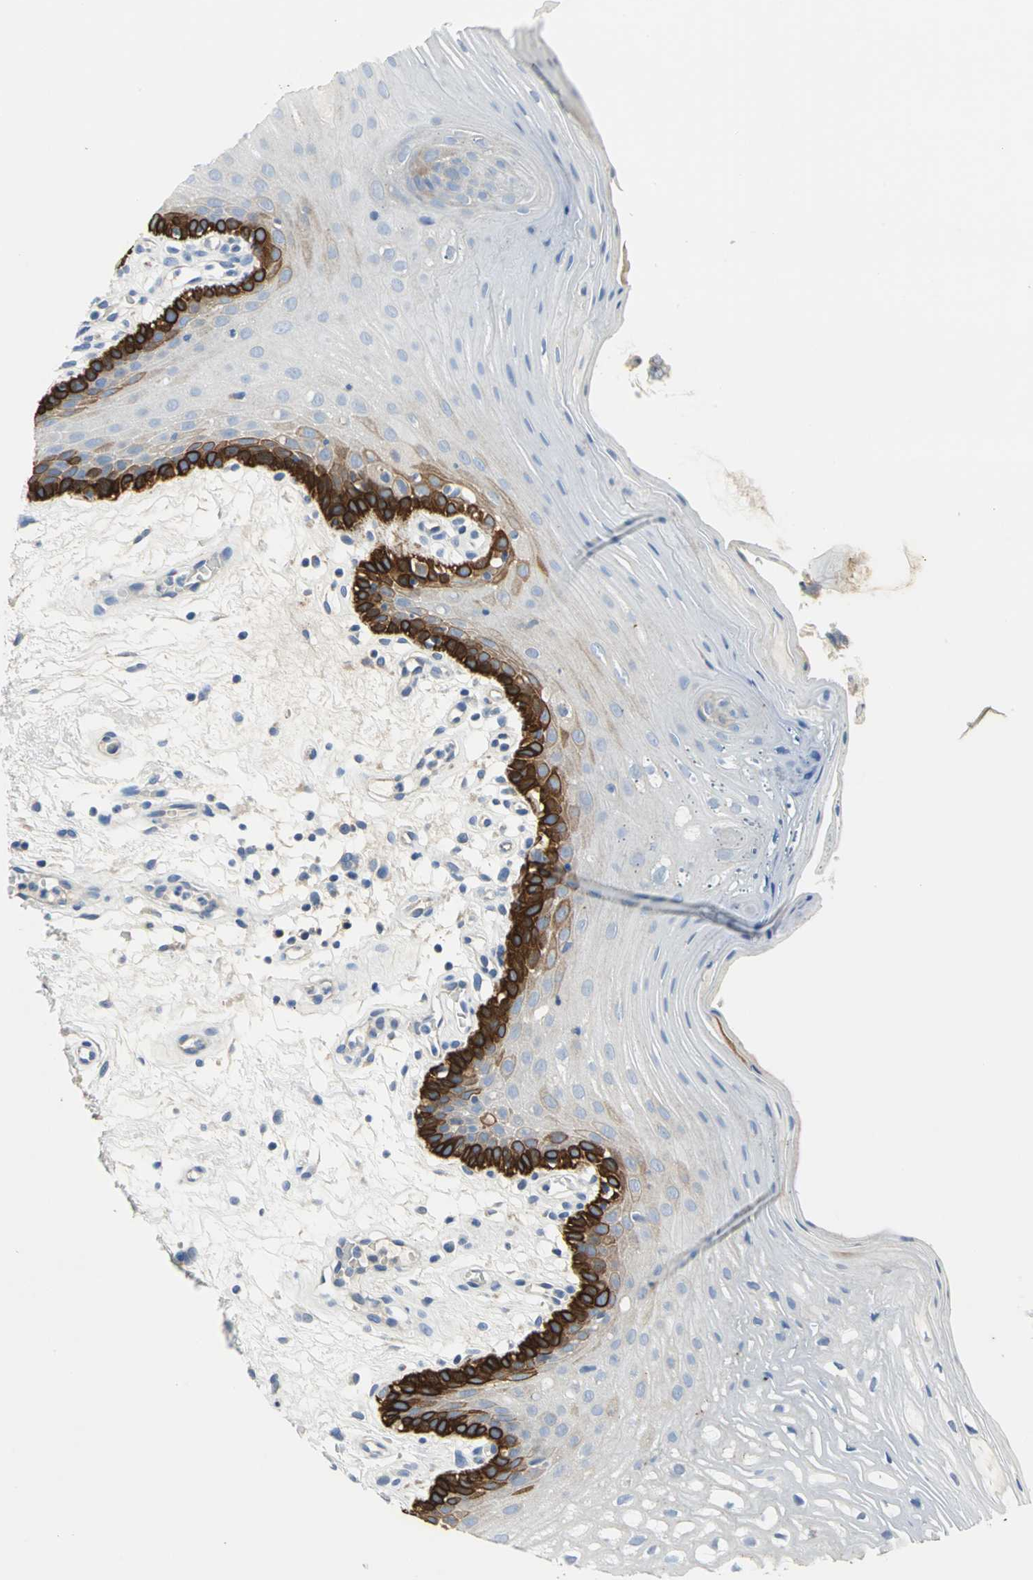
{"staining": {"intensity": "strong", "quantity": "<25%", "location": "cytoplasmic/membranous"}, "tissue": "oral mucosa", "cell_type": "Squamous epithelial cells", "image_type": "normal", "snomed": [{"axis": "morphology", "description": "Normal tissue, NOS"}, {"axis": "morphology", "description": "Squamous cell carcinoma, NOS"}, {"axis": "topography", "description": "Skeletal muscle"}, {"axis": "topography", "description": "Oral tissue"}, {"axis": "topography", "description": "Head-Neck"}], "caption": "This histopathology image displays IHC staining of normal human oral mucosa, with medium strong cytoplasmic/membranous staining in approximately <25% of squamous epithelial cells.", "gene": "HTR1F", "patient": {"sex": "male", "age": 71}}